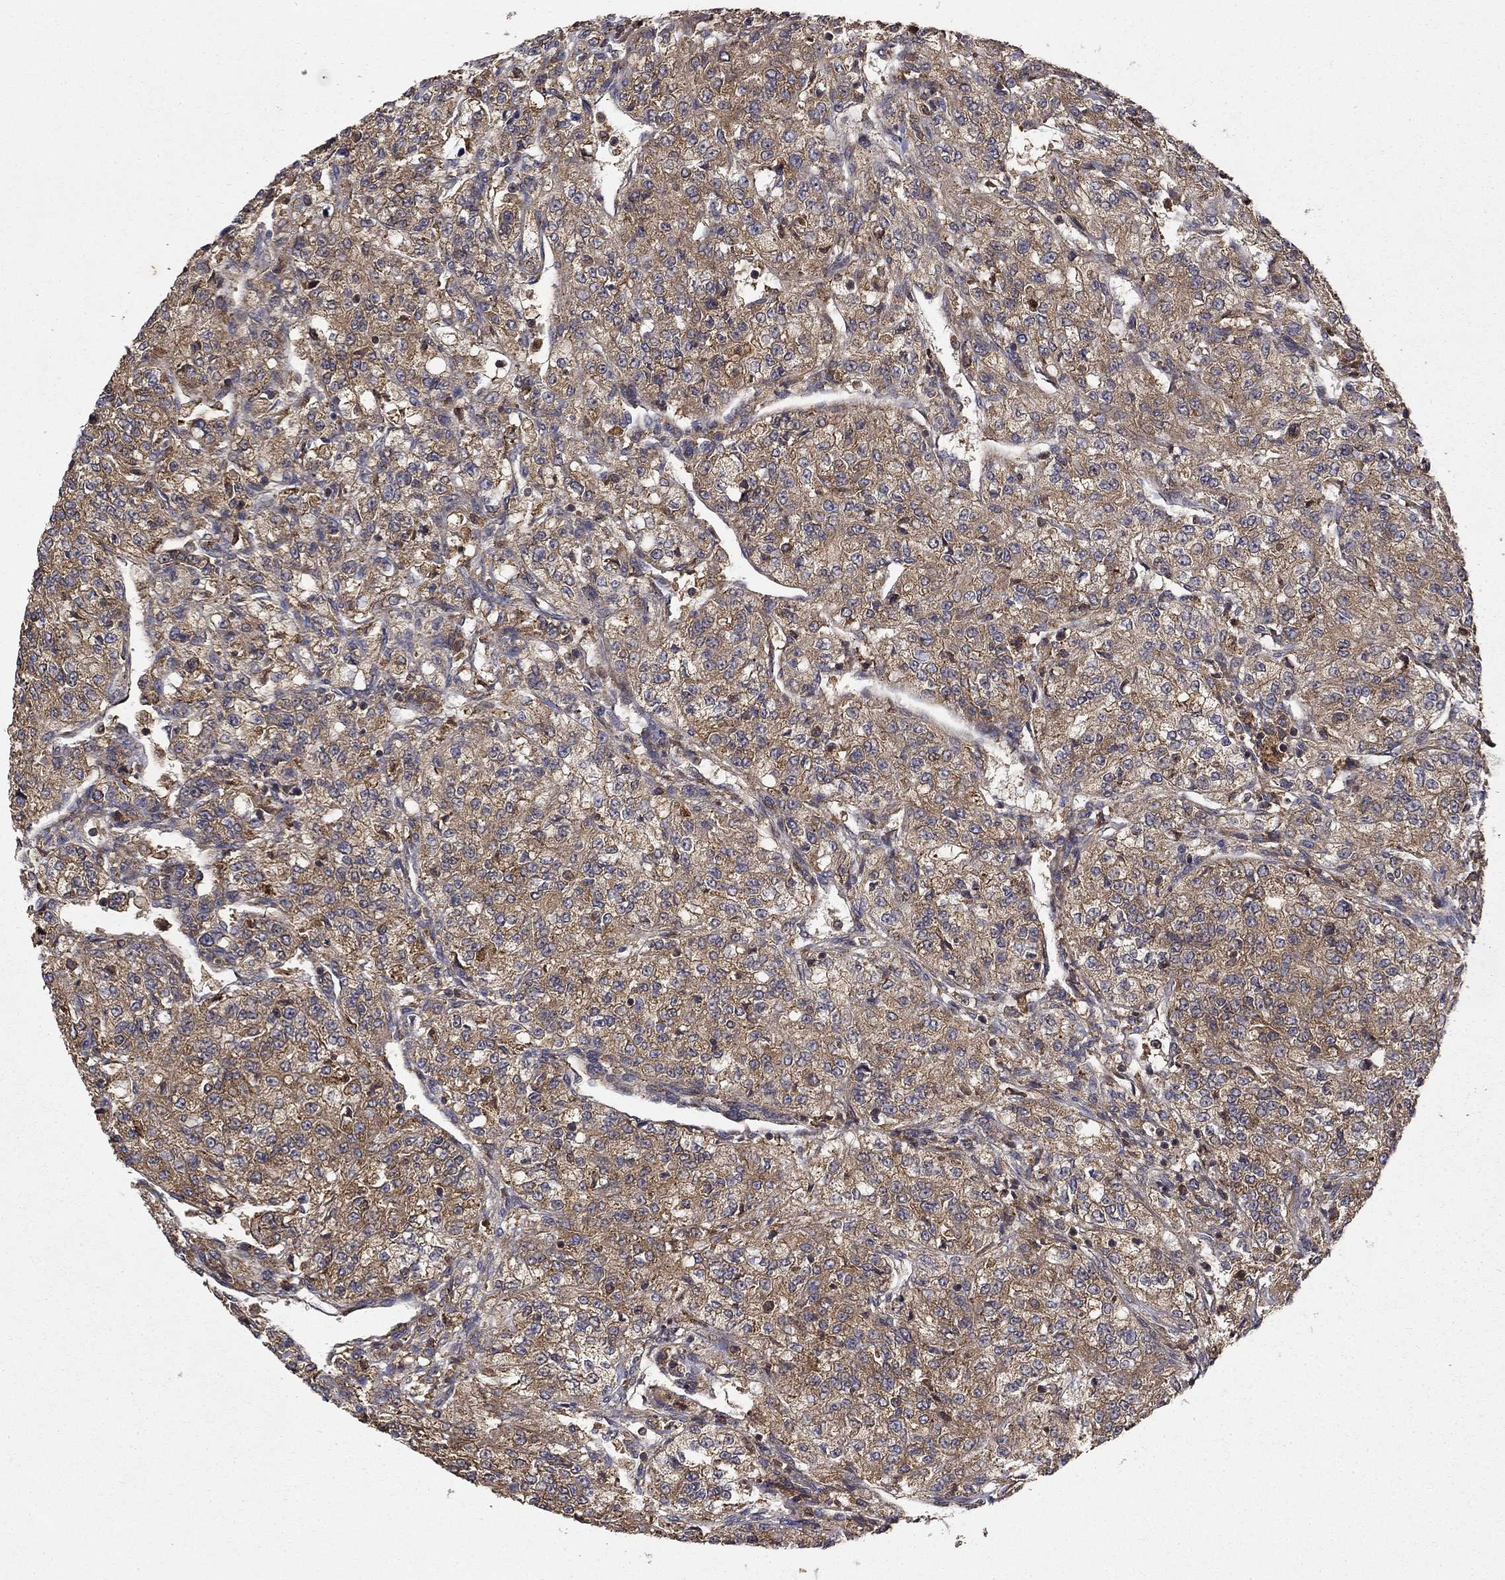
{"staining": {"intensity": "moderate", "quantity": "25%-75%", "location": "cytoplasmic/membranous"}, "tissue": "renal cancer", "cell_type": "Tumor cells", "image_type": "cancer", "snomed": [{"axis": "morphology", "description": "Adenocarcinoma, NOS"}, {"axis": "topography", "description": "Kidney"}], "caption": "Renal adenocarcinoma stained for a protein demonstrates moderate cytoplasmic/membranous positivity in tumor cells.", "gene": "BABAM2", "patient": {"sex": "female", "age": 63}}